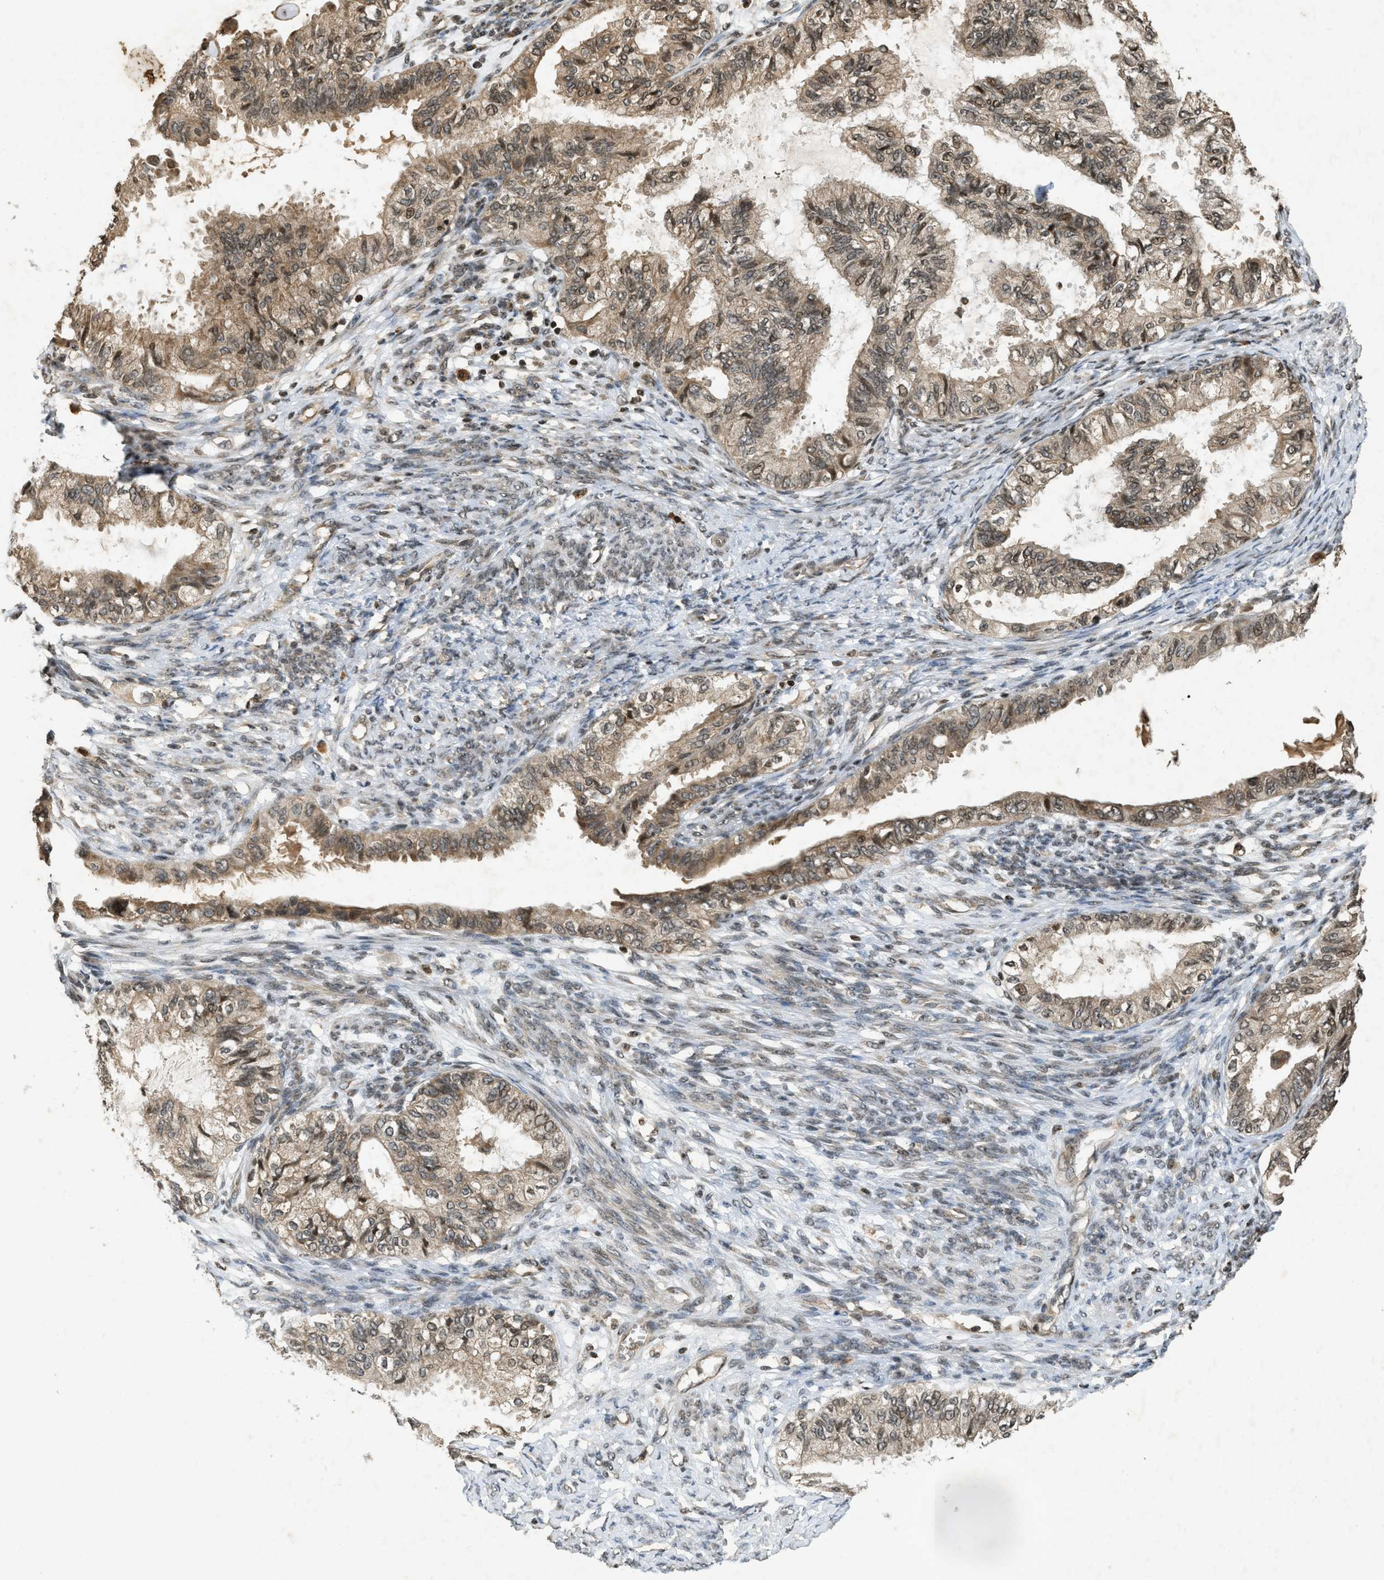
{"staining": {"intensity": "moderate", "quantity": ">75%", "location": "cytoplasmic/membranous,nuclear"}, "tissue": "cervical cancer", "cell_type": "Tumor cells", "image_type": "cancer", "snomed": [{"axis": "morphology", "description": "Normal tissue, NOS"}, {"axis": "morphology", "description": "Adenocarcinoma, NOS"}, {"axis": "topography", "description": "Cervix"}, {"axis": "topography", "description": "Endometrium"}], "caption": "About >75% of tumor cells in human cervical adenocarcinoma display moderate cytoplasmic/membranous and nuclear protein expression as visualized by brown immunohistochemical staining.", "gene": "SIAH1", "patient": {"sex": "female", "age": 86}}